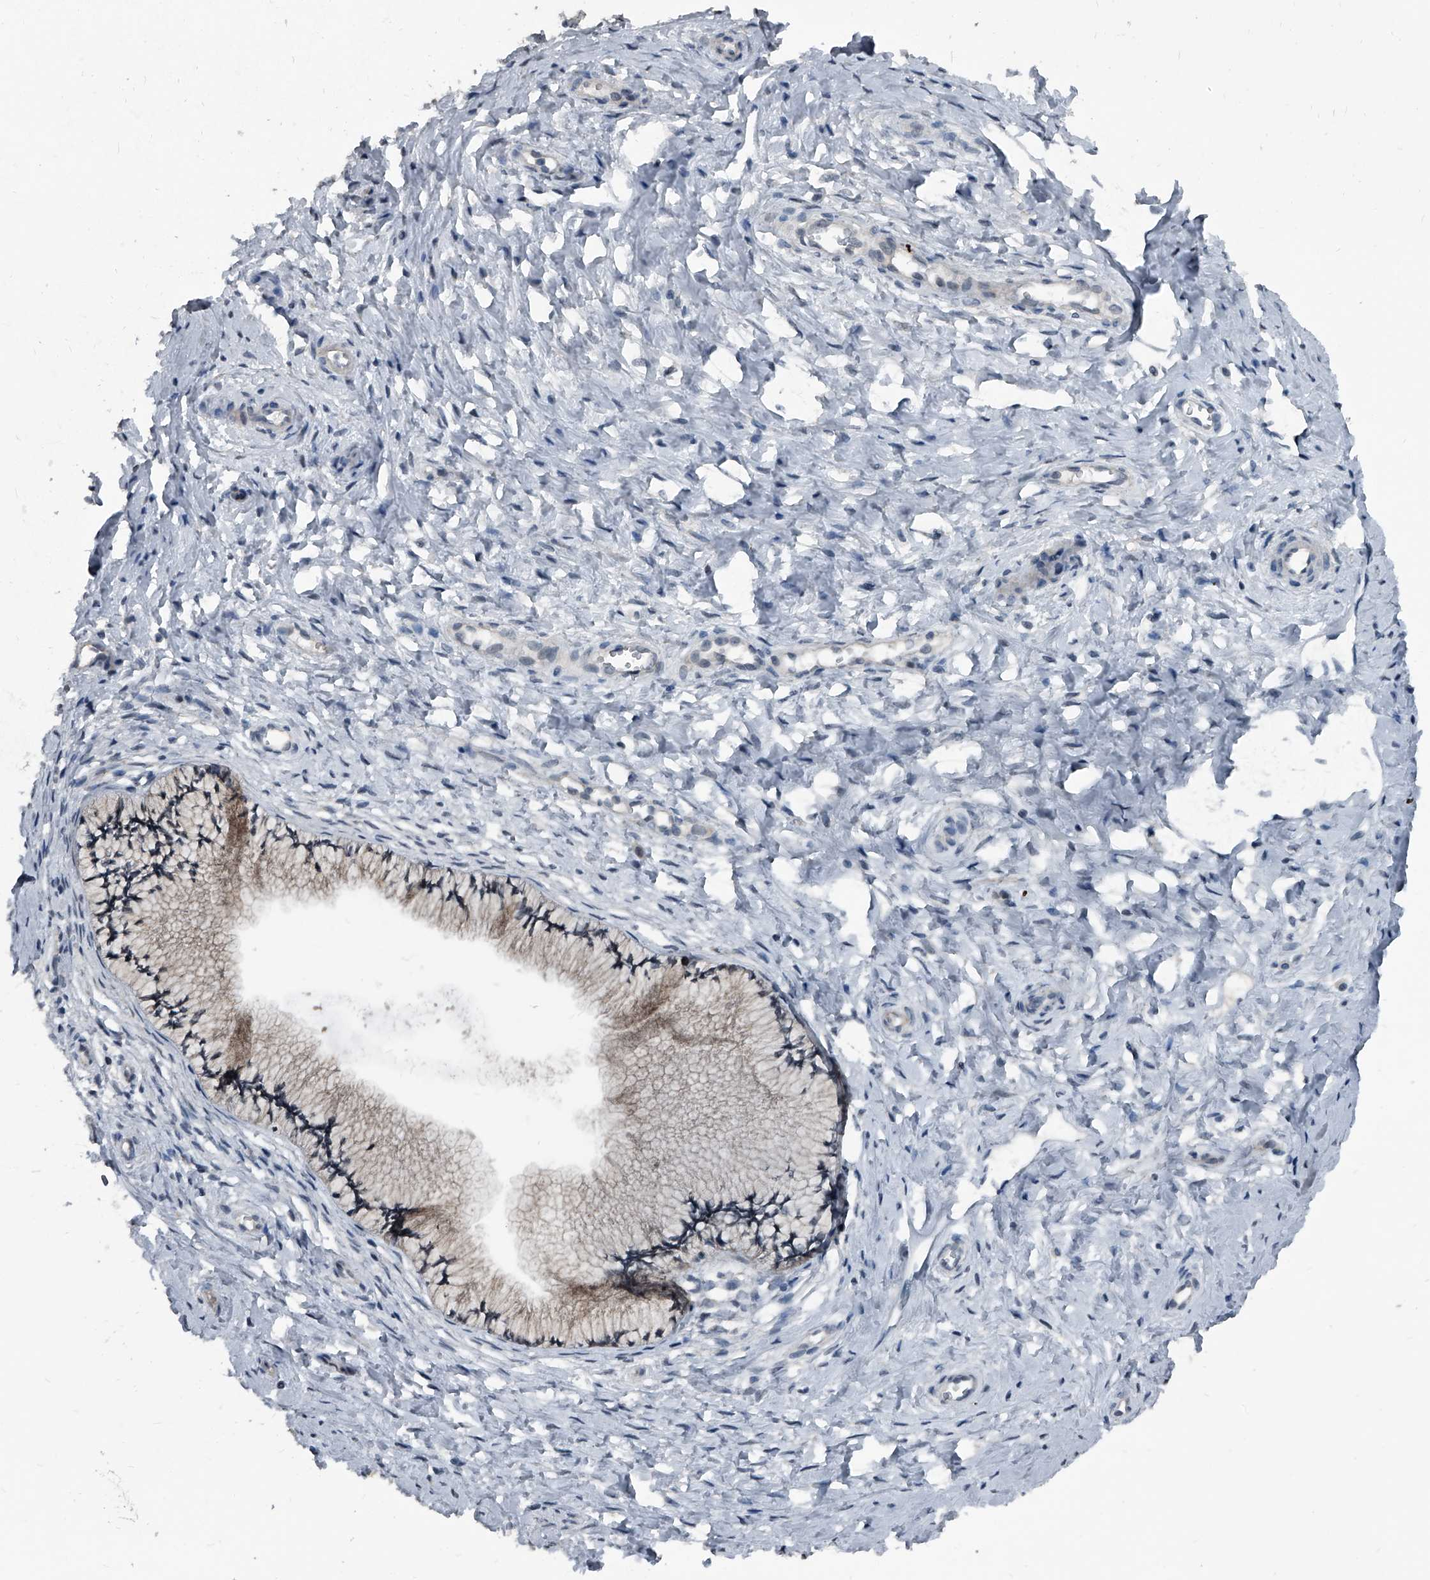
{"staining": {"intensity": "weak", "quantity": "<25%", "location": "cytoplasmic/membranous"}, "tissue": "cervix", "cell_type": "Glandular cells", "image_type": "normal", "snomed": [{"axis": "morphology", "description": "Normal tissue, NOS"}, {"axis": "topography", "description": "Cervix"}], "caption": "The immunohistochemistry image has no significant positivity in glandular cells of cervix.", "gene": "MEN1", "patient": {"sex": "female", "age": 36}}